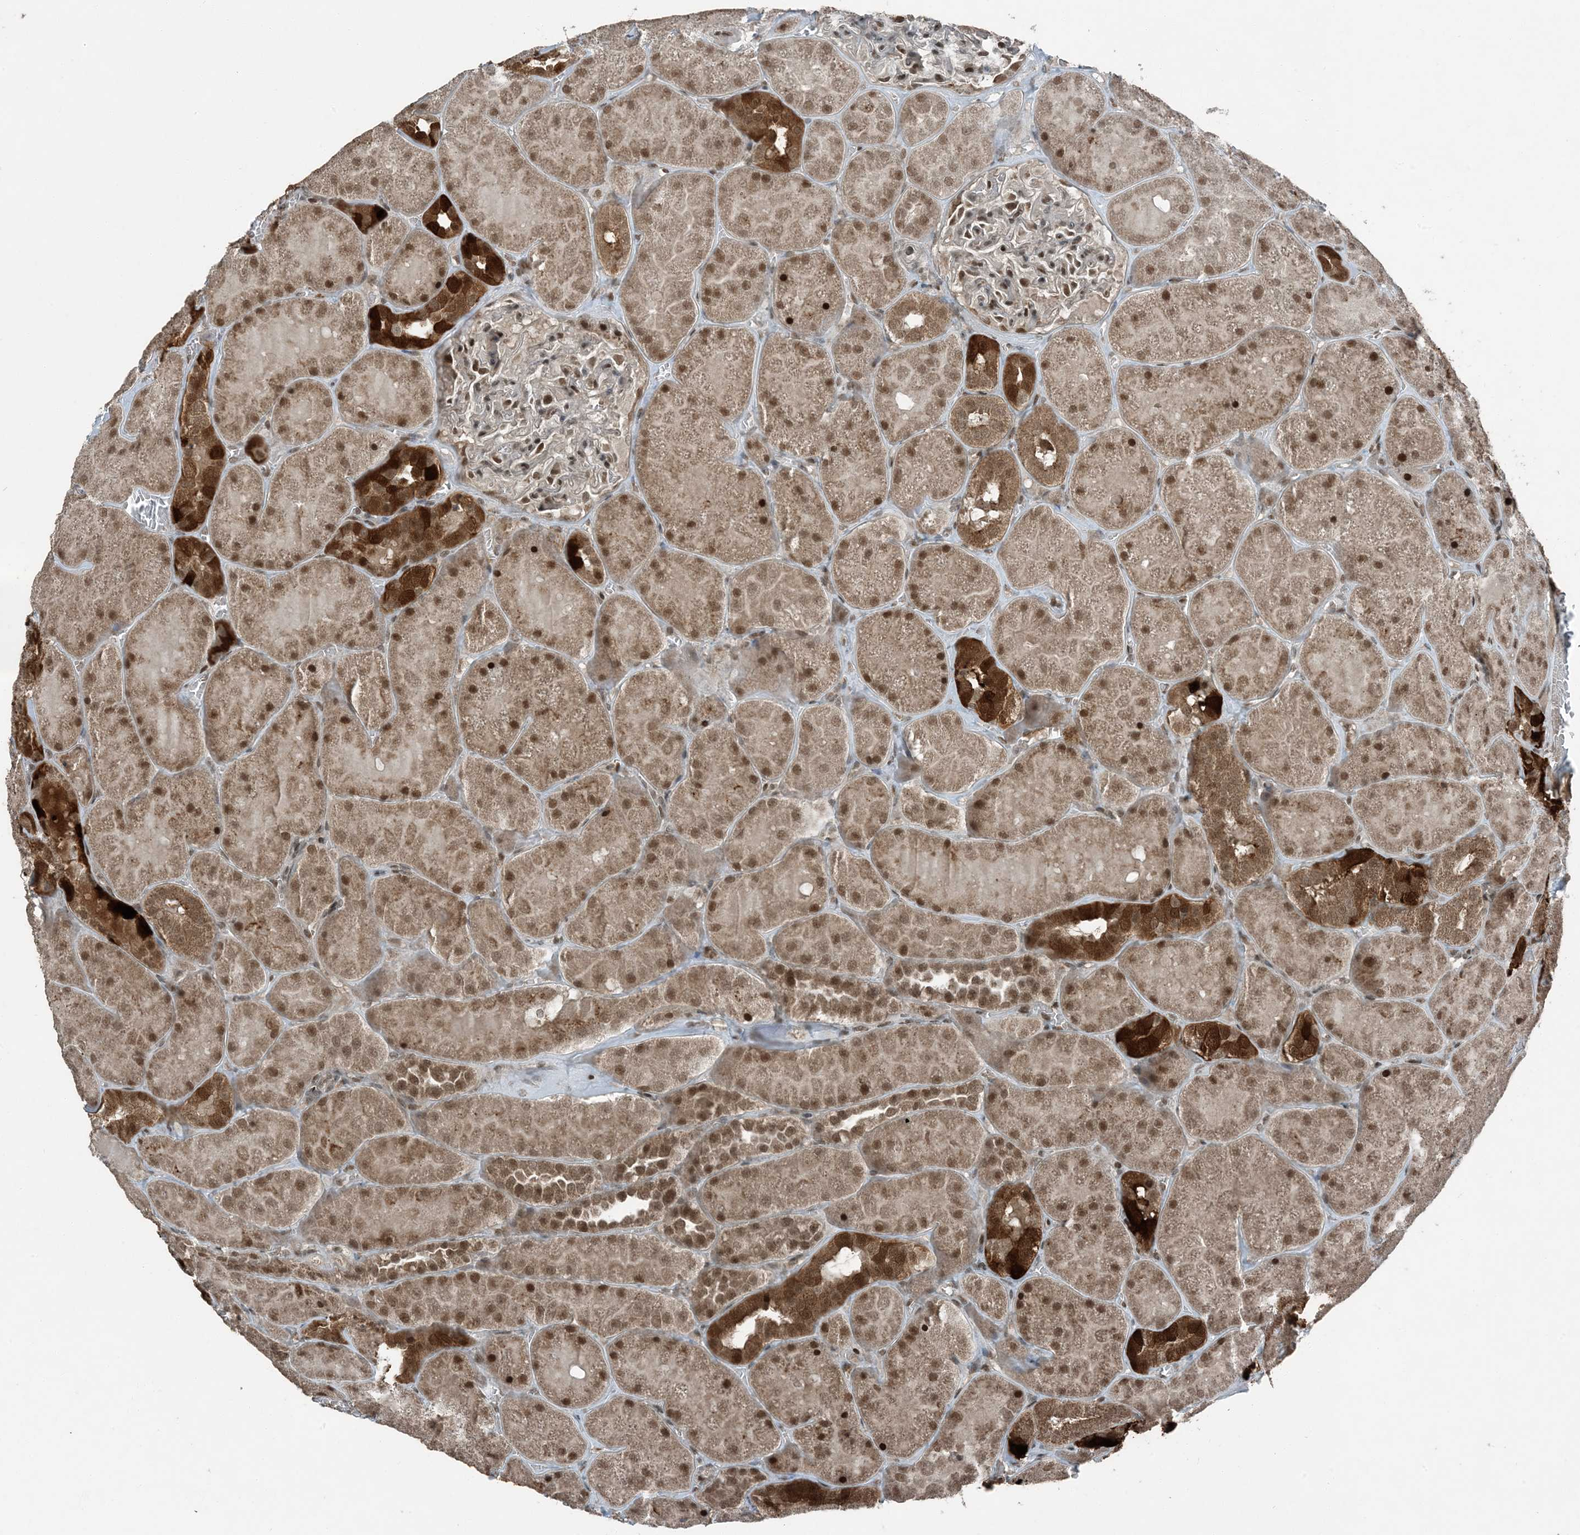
{"staining": {"intensity": "moderate", "quantity": "25%-75%", "location": "nuclear"}, "tissue": "kidney", "cell_type": "Cells in glomeruli", "image_type": "normal", "snomed": [{"axis": "morphology", "description": "Normal tissue, NOS"}, {"axis": "topography", "description": "Kidney"}], "caption": "Kidney stained with immunohistochemistry exhibits moderate nuclear positivity in about 25%-75% of cells in glomeruli. (DAB (3,3'-diaminobenzidine) IHC, brown staining for protein, blue staining for nuclei).", "gene": "TRAPPC12", "patient": {"sex": "male", "age": 28}}